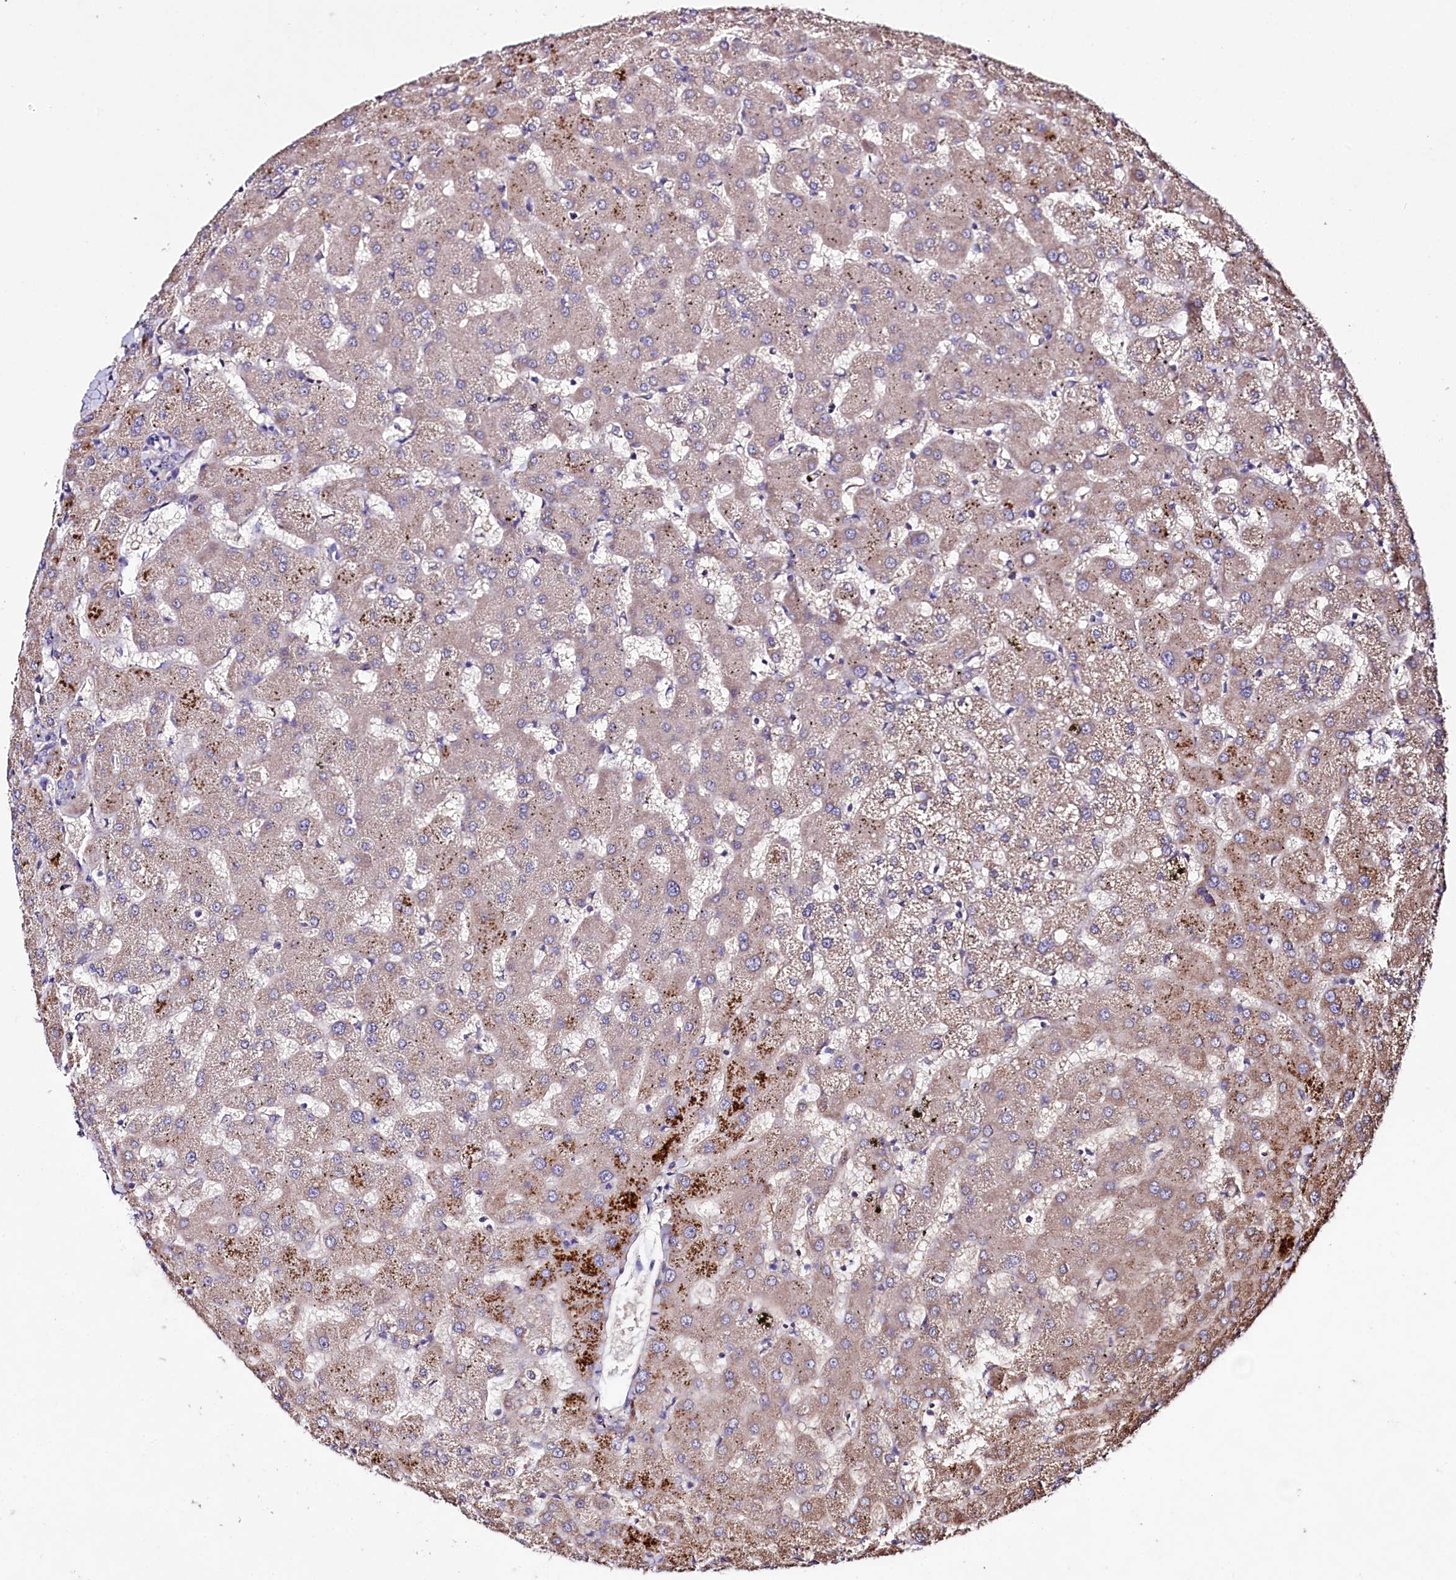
{"staining": {"intensity": "negative", "quantity": "none", "location": "none"}, "tissue": "liver", "cell_type": "Cholangiocytes", "image_type": "normal", "snomed": [{"axis": "morphology", "description": "Normal tissue, NOS"}, {"axis": "topography", "description": "Liver"}], "caption": "The image reveals no significant expression in cholangiocytes of liver.", "gene": "TNPO3", "patient": {"sex": "female", "age": 63}}